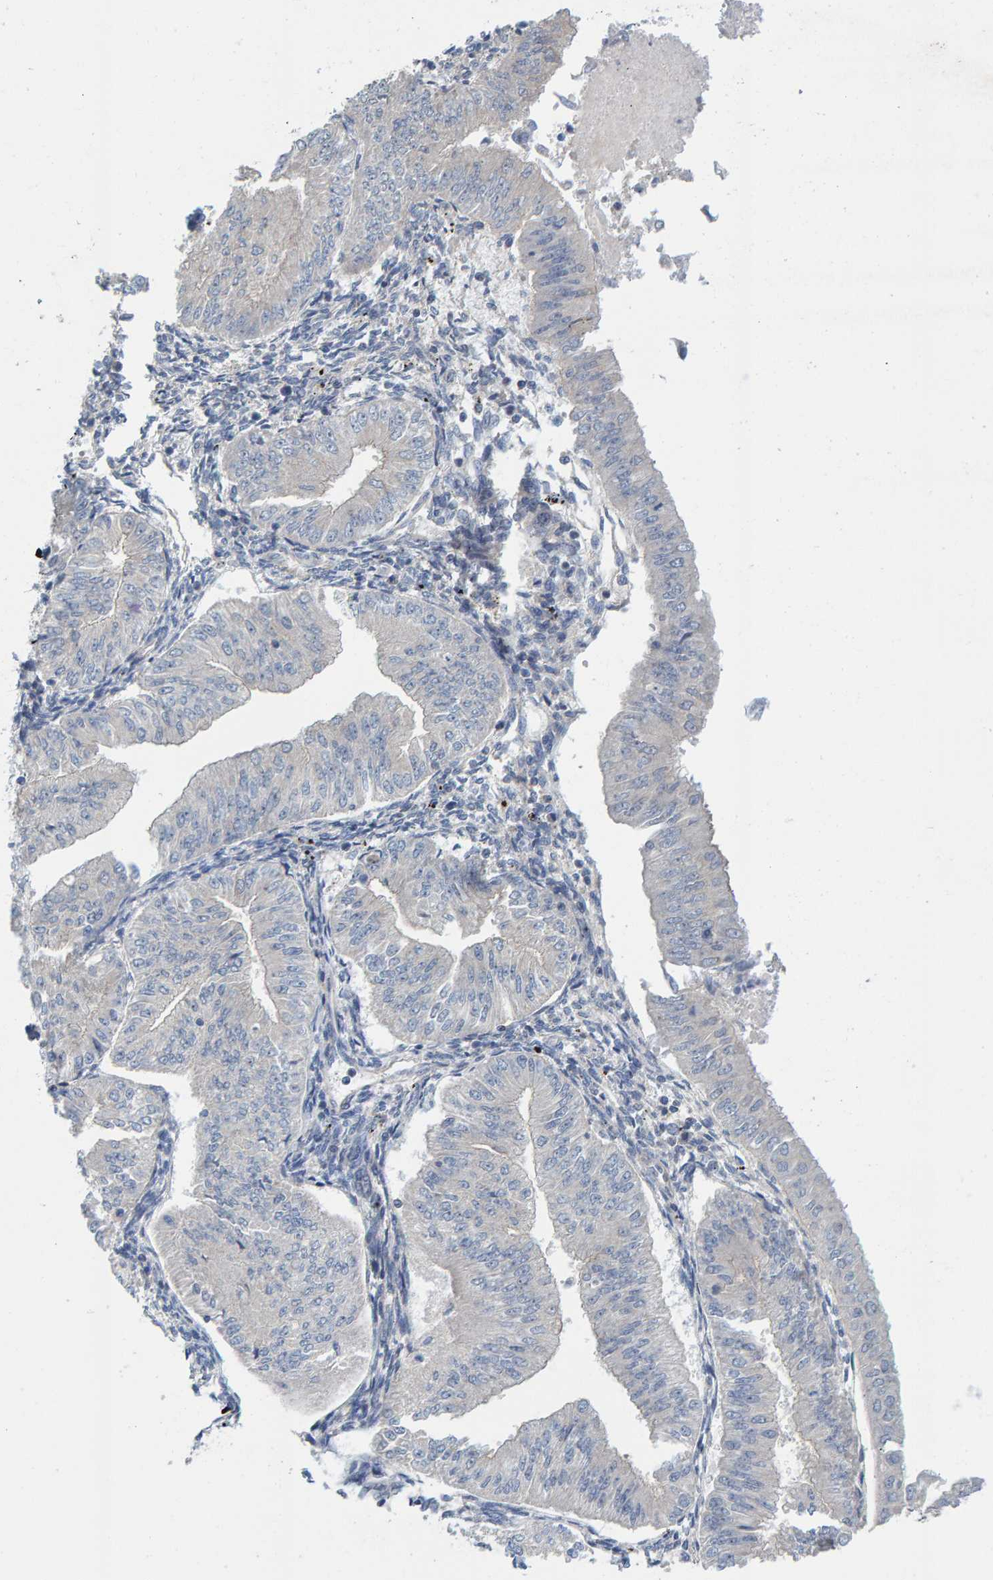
{"staining": {"intensity": "negative", "quantity": "none", "location": "none"}, "tissue": "endometrial cancer", "cell_type": "Tumor cells", "image_type": "cancer", "snomed": [{"axis": "morphology", "description": "Normal tissue, NOS"}, {"axis": "morphology", "description": "Adenocarcinoma, NOS"}, {"axis": "topography", "description": "Endometrium"}], "caption": "DAB (3,3'-diaminobenzidine) immunohistochemical staining of endometrial adenocarcinoma demonstrates no significant positivity in tumor cells.", "gene": "CCM2", "patient": {"sex": "female", "age": 53}}